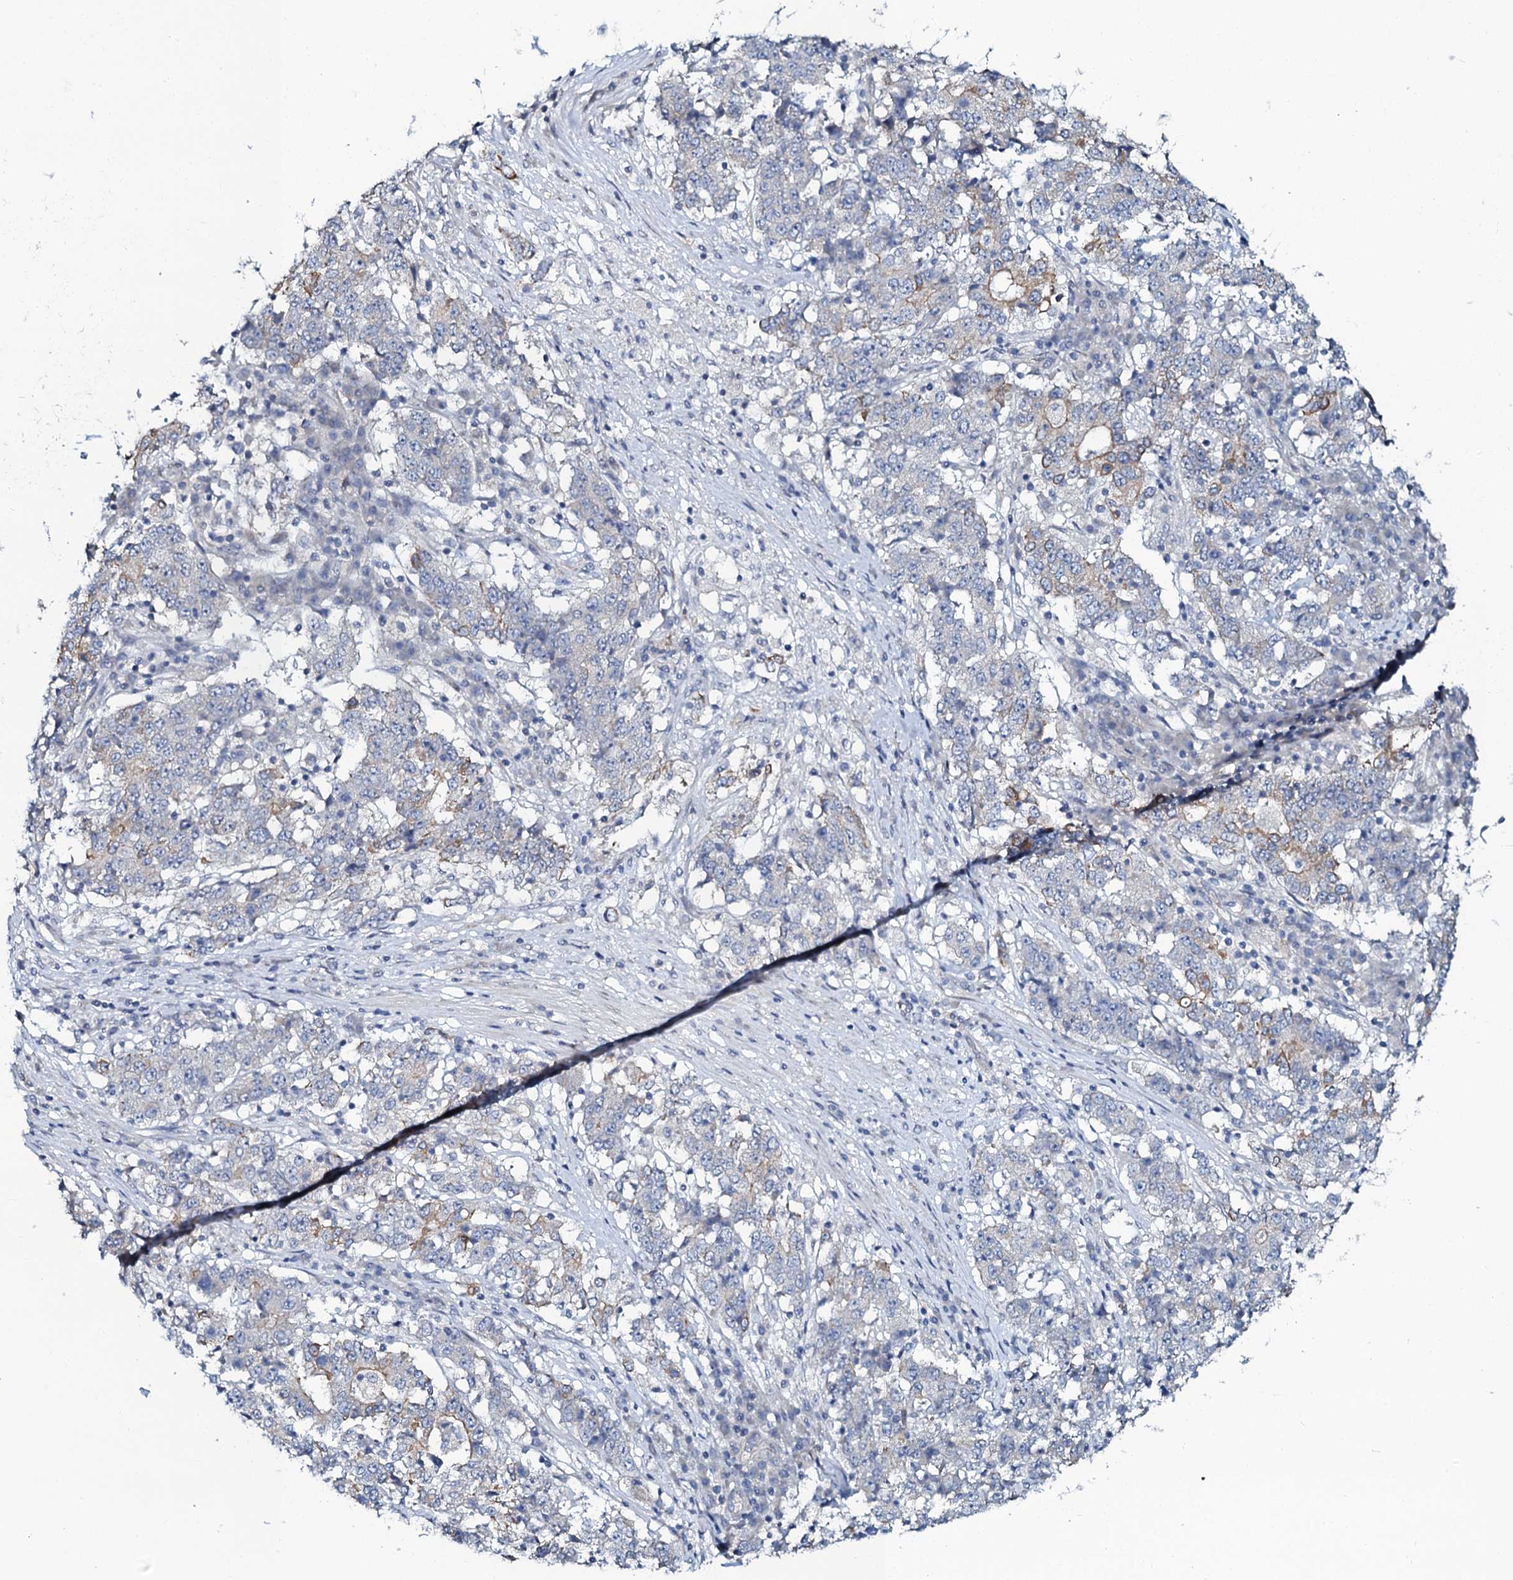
{"staining": {"intensity": "weak", "quantity": "25%-75%", "location": "cytoplasmic/membranous"}, "tissue": "stomach cancer", "cell_type": "Tumor cells", "image_type": "cancer", "snomed": [{"axis": "morphology", "description": "Adenocarcinoma, NOS"}, {"axis": "topography", "description": "Stomach"}], "caption": "Immunohistochemistry of adenocarcinoma (stomach) demonstrates low levels of weak cytoplasmic/membranous positivity in approximately 25%-75% of tumor cells.", "gene": "C10orf88", "patient": {"sex": "male", "age": 59}}